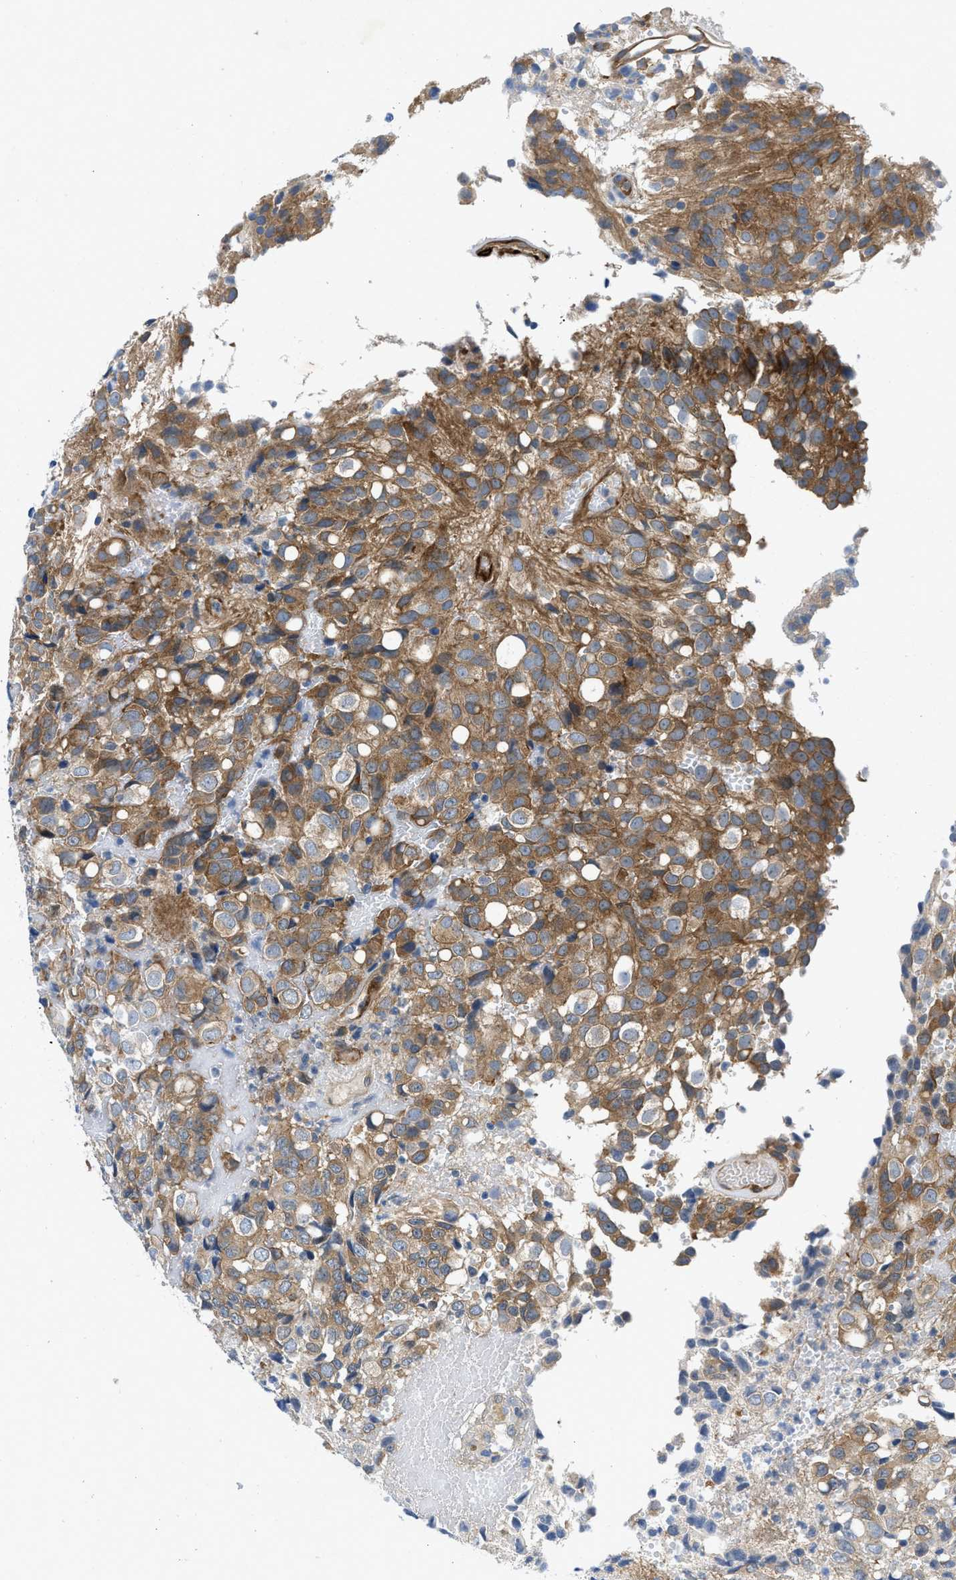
{"staining": {"intensity": "moderate", "quantity": "25%-75%", "location": "cytoplasmic/membranous"}, "tissue": "glioma", "cell_type": "Tumor cells", "image_type": "cancer", "snomed": [{"axis": "morphology", "description": "Glioma, malignant, High grade"}, {"axis": "topography", "description": "Brain"}], "caption": "DAB immunohistochemical staining of human glioma reveals moderate cytoplasmic/membranous protein staining in about 25%-75% of tumor cells.", "gene": "PDLIM5", "patient": {"sex": "male", "age": 32}}